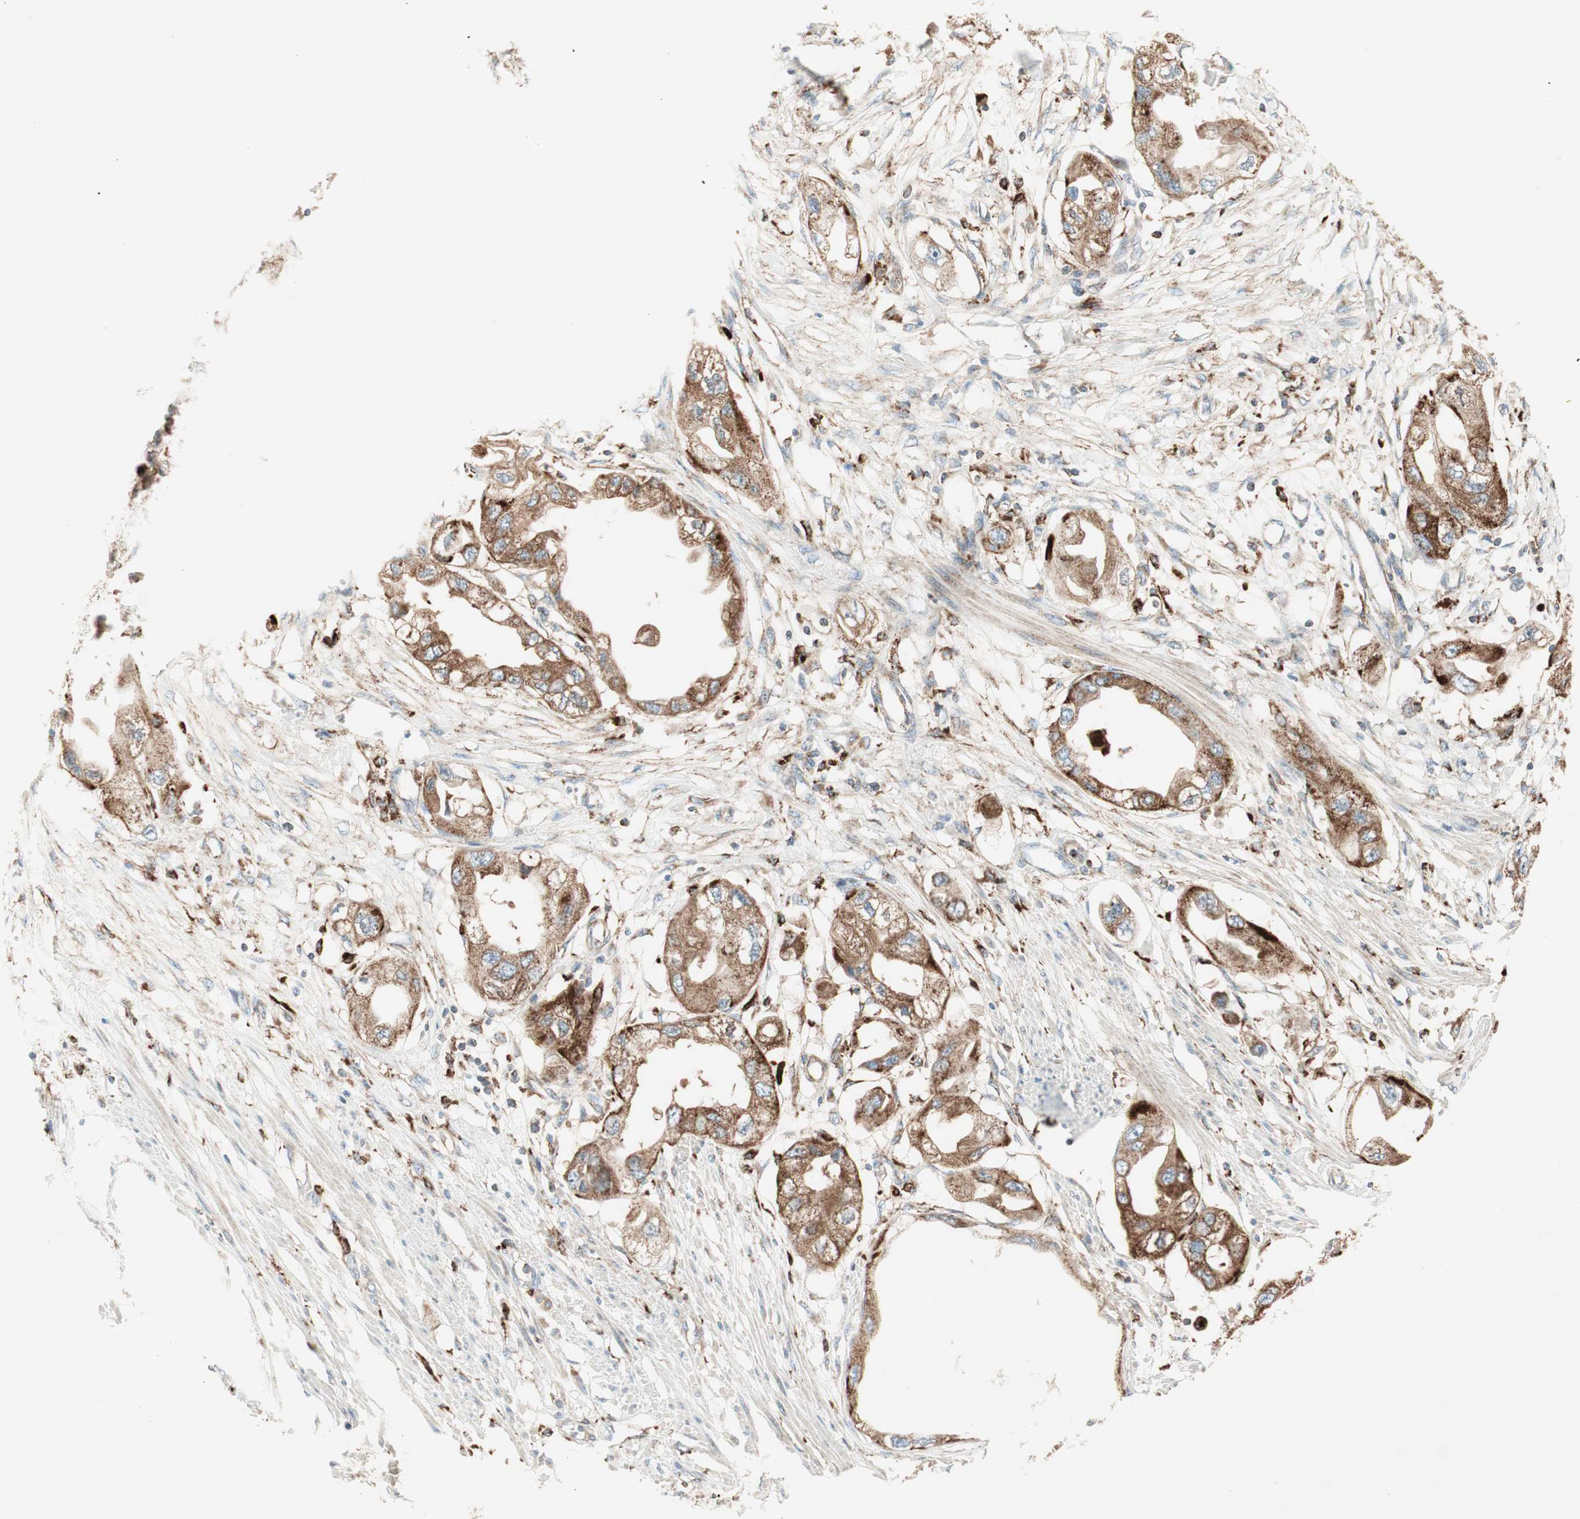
{"staining": {"intensity": "moderate", "quantity": "25%-75%", "location": "cytoplasmic/membranous"}, "tissue": "endometrial cancer", "cell_type": "Tumor cells", "image_type": "cancer", "snomed": [{"axis": "morphology", "description": "Adenocarcinoma, NOS"}, {"axis": "topography", "description": "Endometrium"}], "caption": "Human endometrial adenocarcinoma stained with a brown dye displays moderate cytoplasmic/membranous positive expression in approximately 25%-75% of tumor cells.", "gene": "ATP6V1G1", "patient": {"sex": "female", "age": 67}}